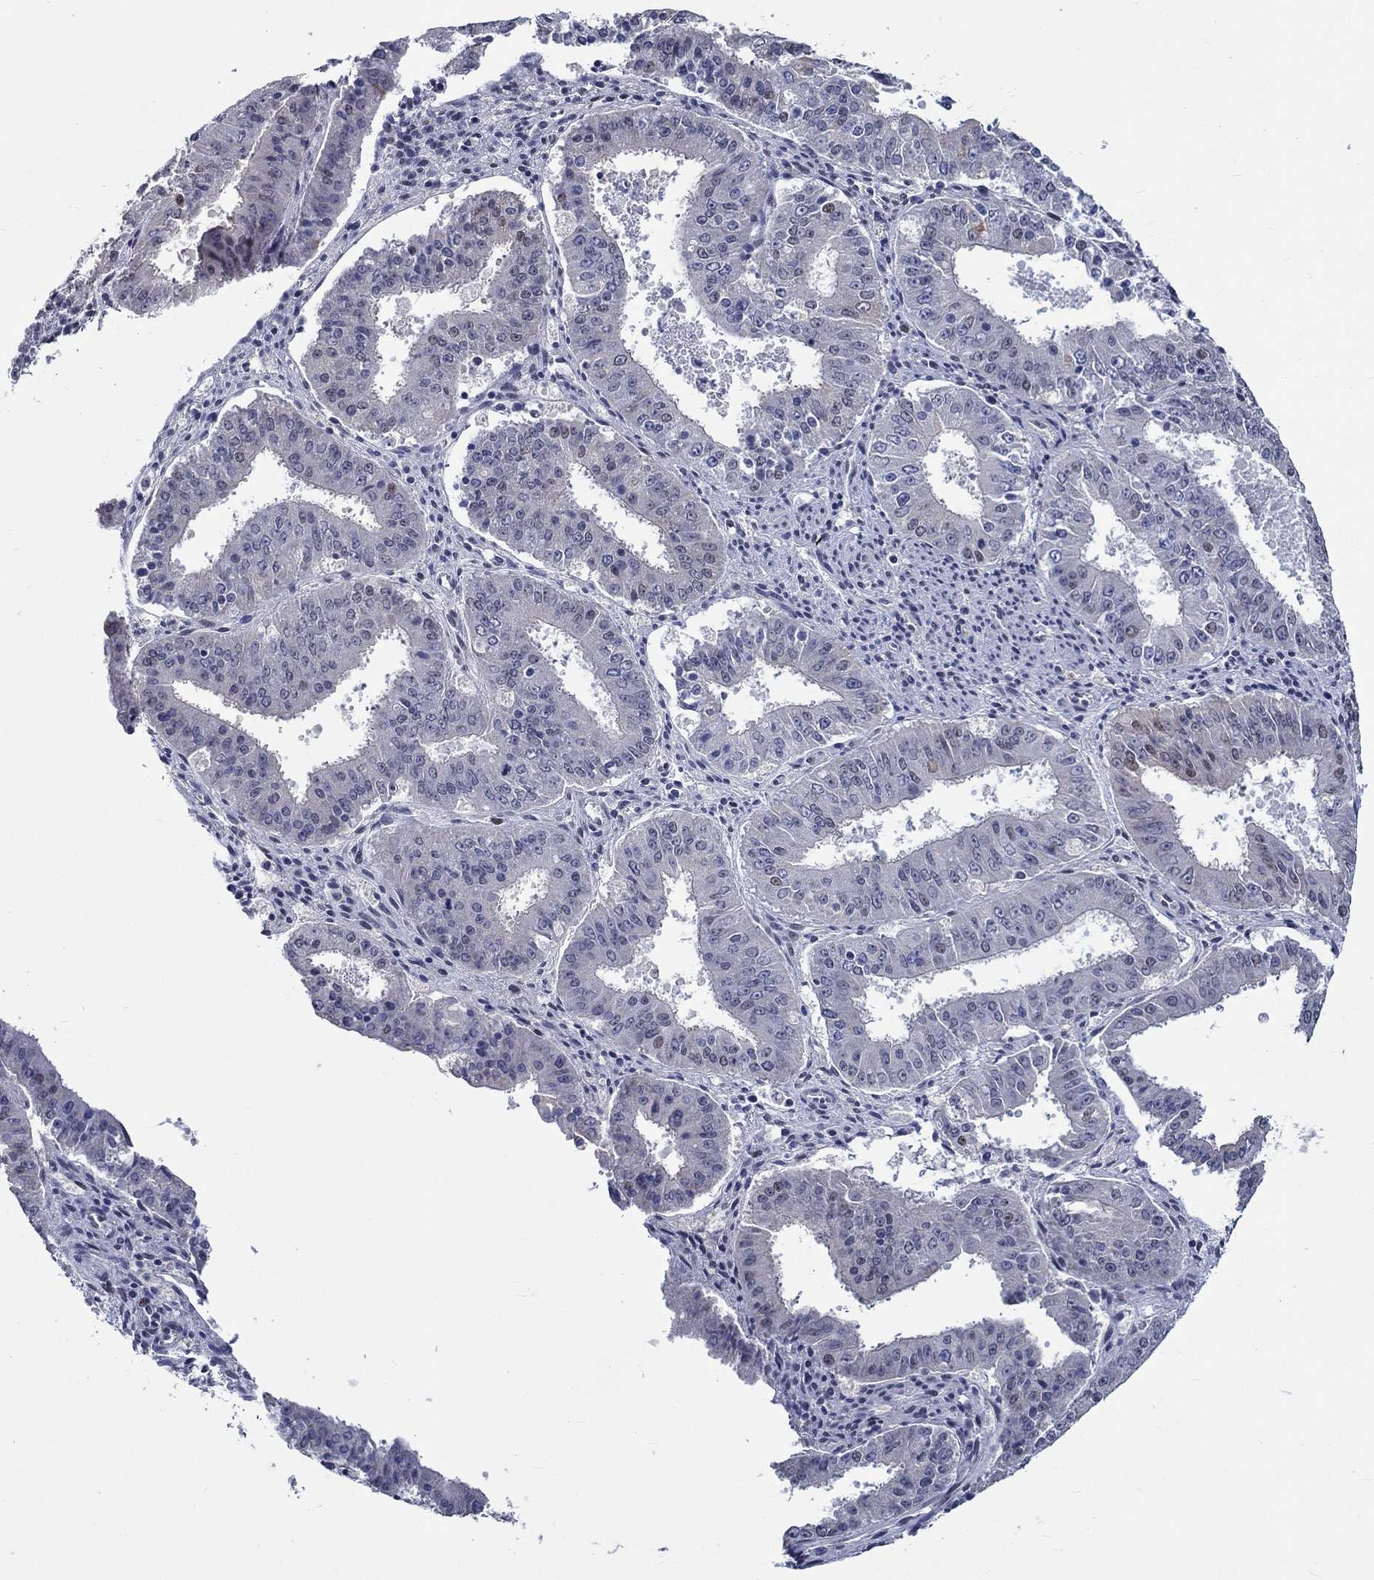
{"staining": {"intensity": "strong", "quantity": "25%-75%", "location": "nuclear"}, "tissue": "ovarian cancer", "cell_type": "Tumor cells", "image_type": "cancer", "snomed": [{"axis": "morphology", "description": "Carcinoma, endometroid"}, {"axis": "topography", "description": "Ovary"}], "caption": "Ovarian cancer was stained to show a protein in brown. There is high levels of strong nuclear expression in approximately 25%-75% of tumor cells. Ihc stains the protein in brown and the nuclei are stained blue.", "gene": "GATA2", "patient": {"sex": "female", "age": 42}}